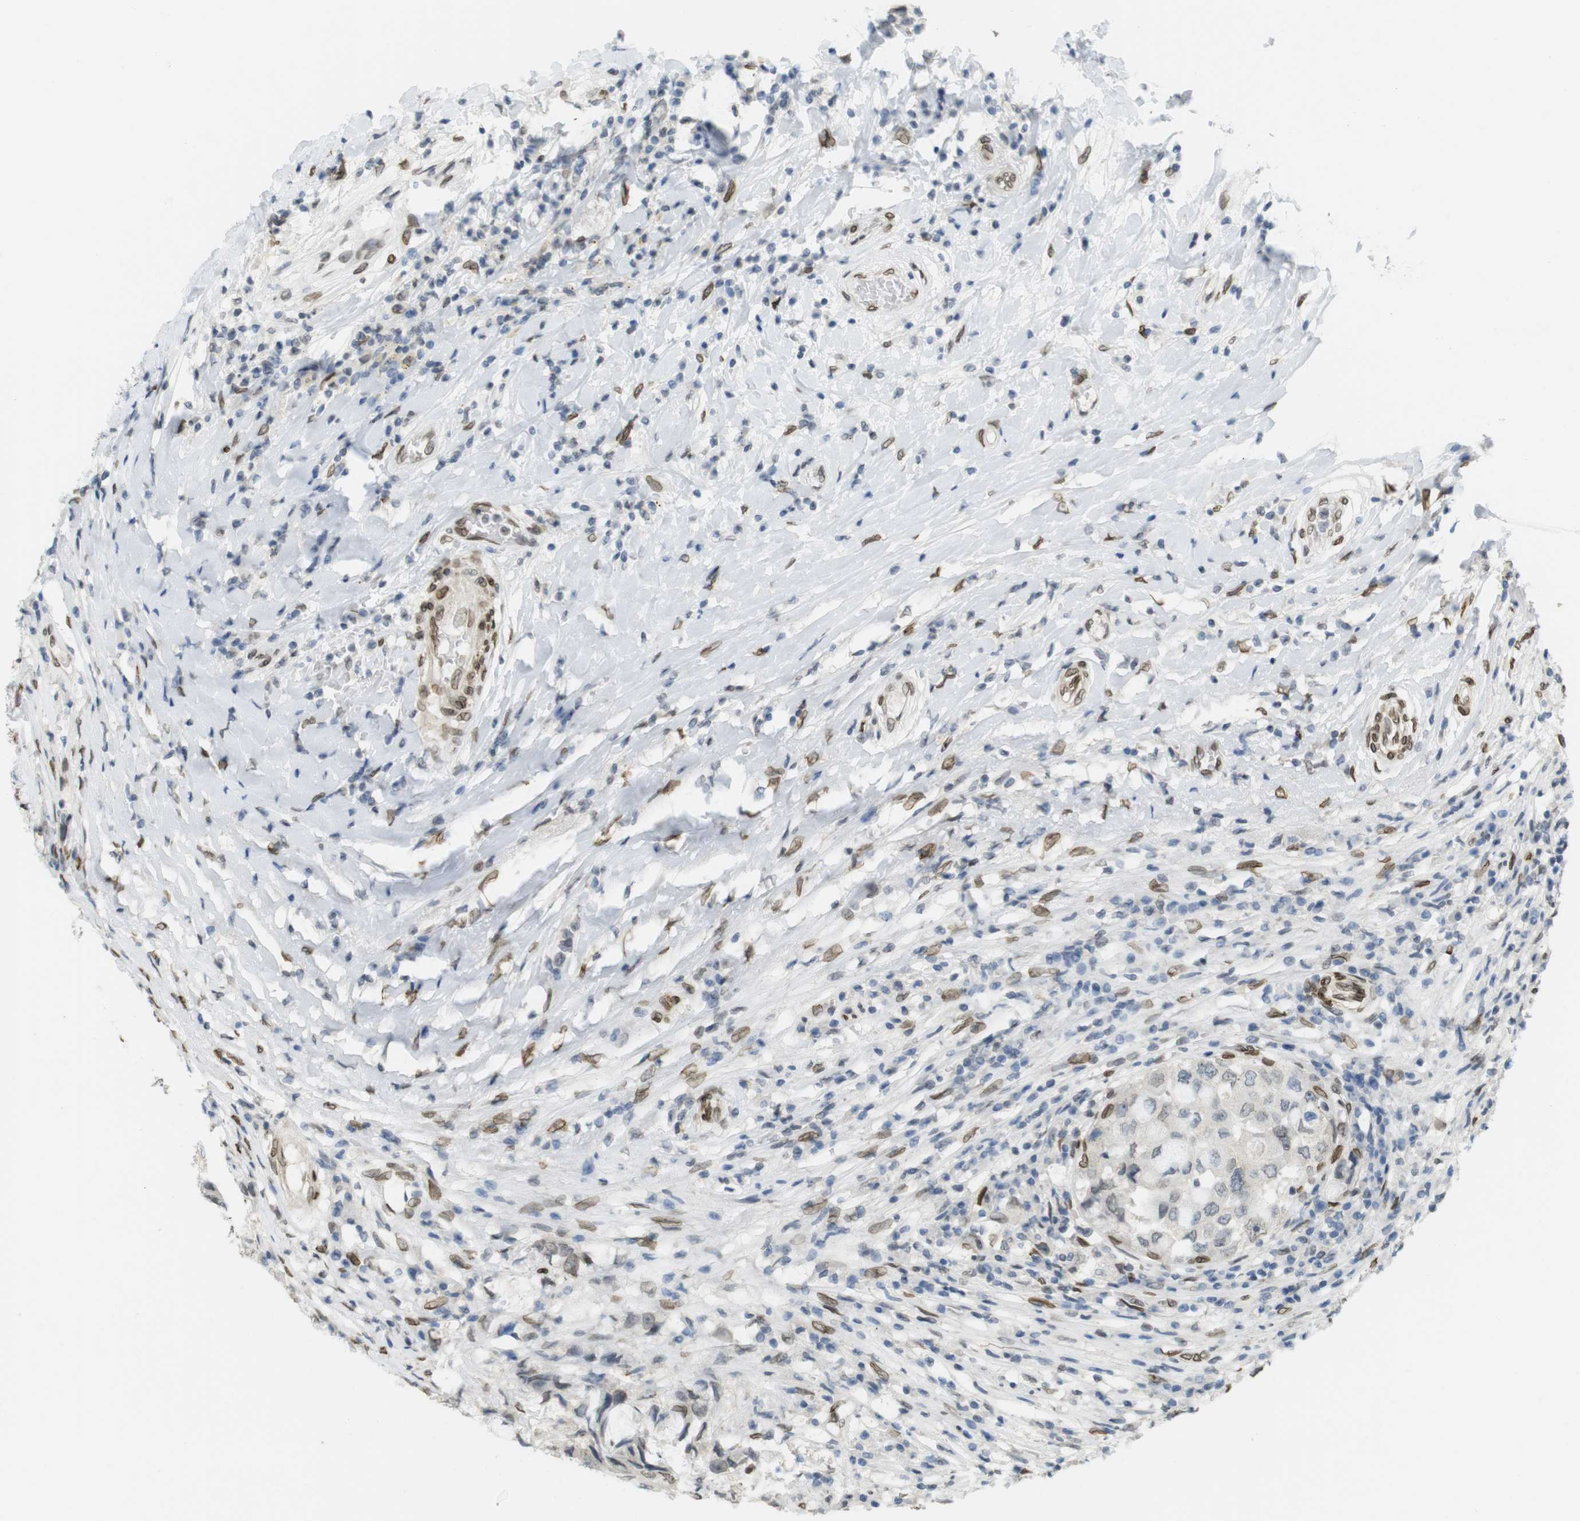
{"staining": {"intensity": "weak", "quantity": "25%-75%", "location": "cytoplasmic/membranous,nuclear"}, "tissue": "breast cancer", "cell_type": "Tumor cells", "image_type": "cancer", "snomed": [{"axis": "morphology", "description": "Duct carcinoma"}, {"axis": "topography", "description": "Breast"}], "caption": "Protein positivity by immunohistochemistry displays weak cytoplasmic/membranous and nuclear positivity in approximately 25%-75% of tumor cells in breast cancer.", "gene": "ARL6IP6", "patient": {"sex": "female", "age": 27}}